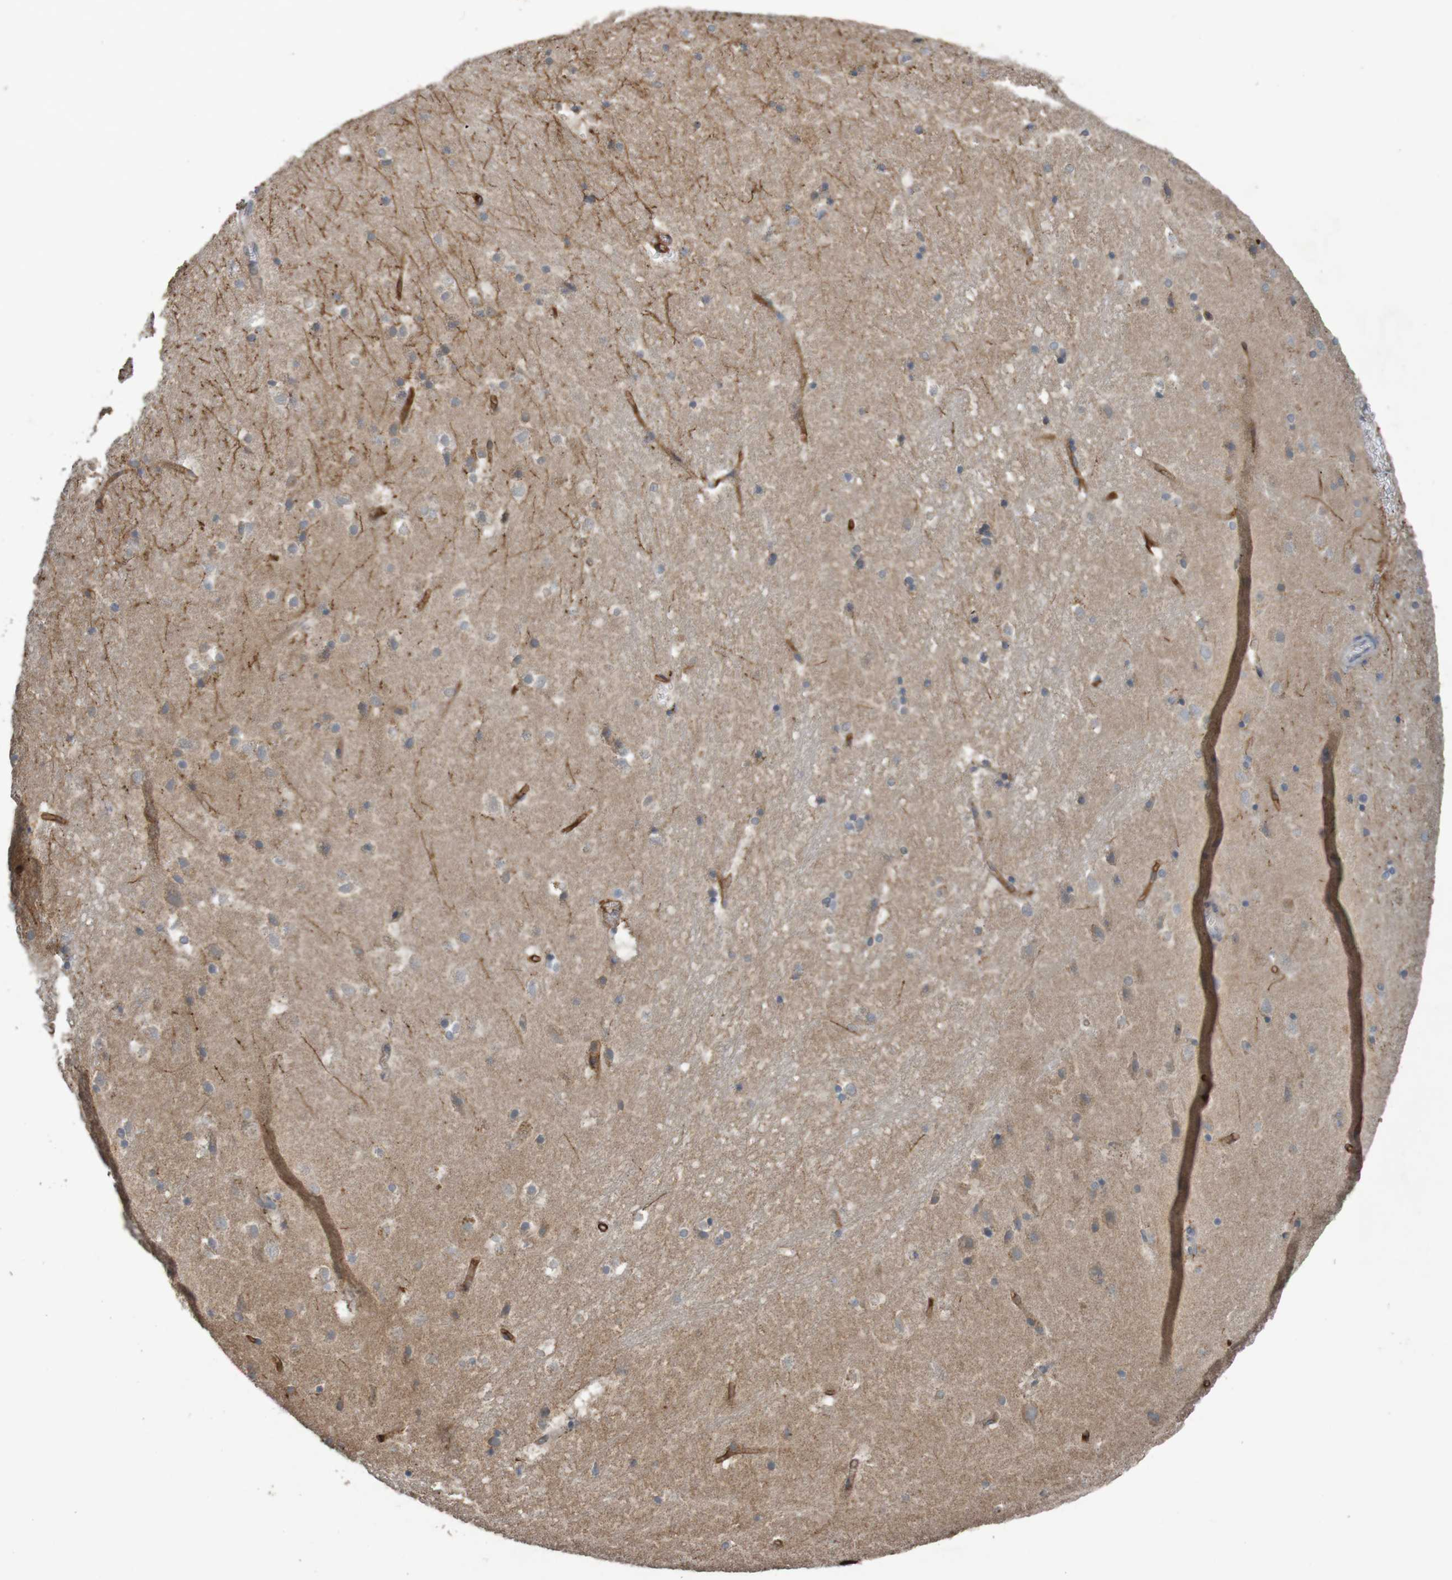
{"staining": {"intensity": "negative", "quantity": "none", "location": "none"}, "tissue": "hippocampus", "cell_type": "Glial cells", "image_type": "normal", "snomed": [{"axis": "morphology", "description": "Normal tissue, NOS"}, {"axis": "topography", "description": "Hippocampus"}], "caption": "Immunohistochemistry (IHC) histopathology image of benign hippocampus: human hippocampus stained with DAB shows no significant protein expression in glial cells.", "gene": "B3GAT2", "patient": {"sex": "male", "age": 45}}